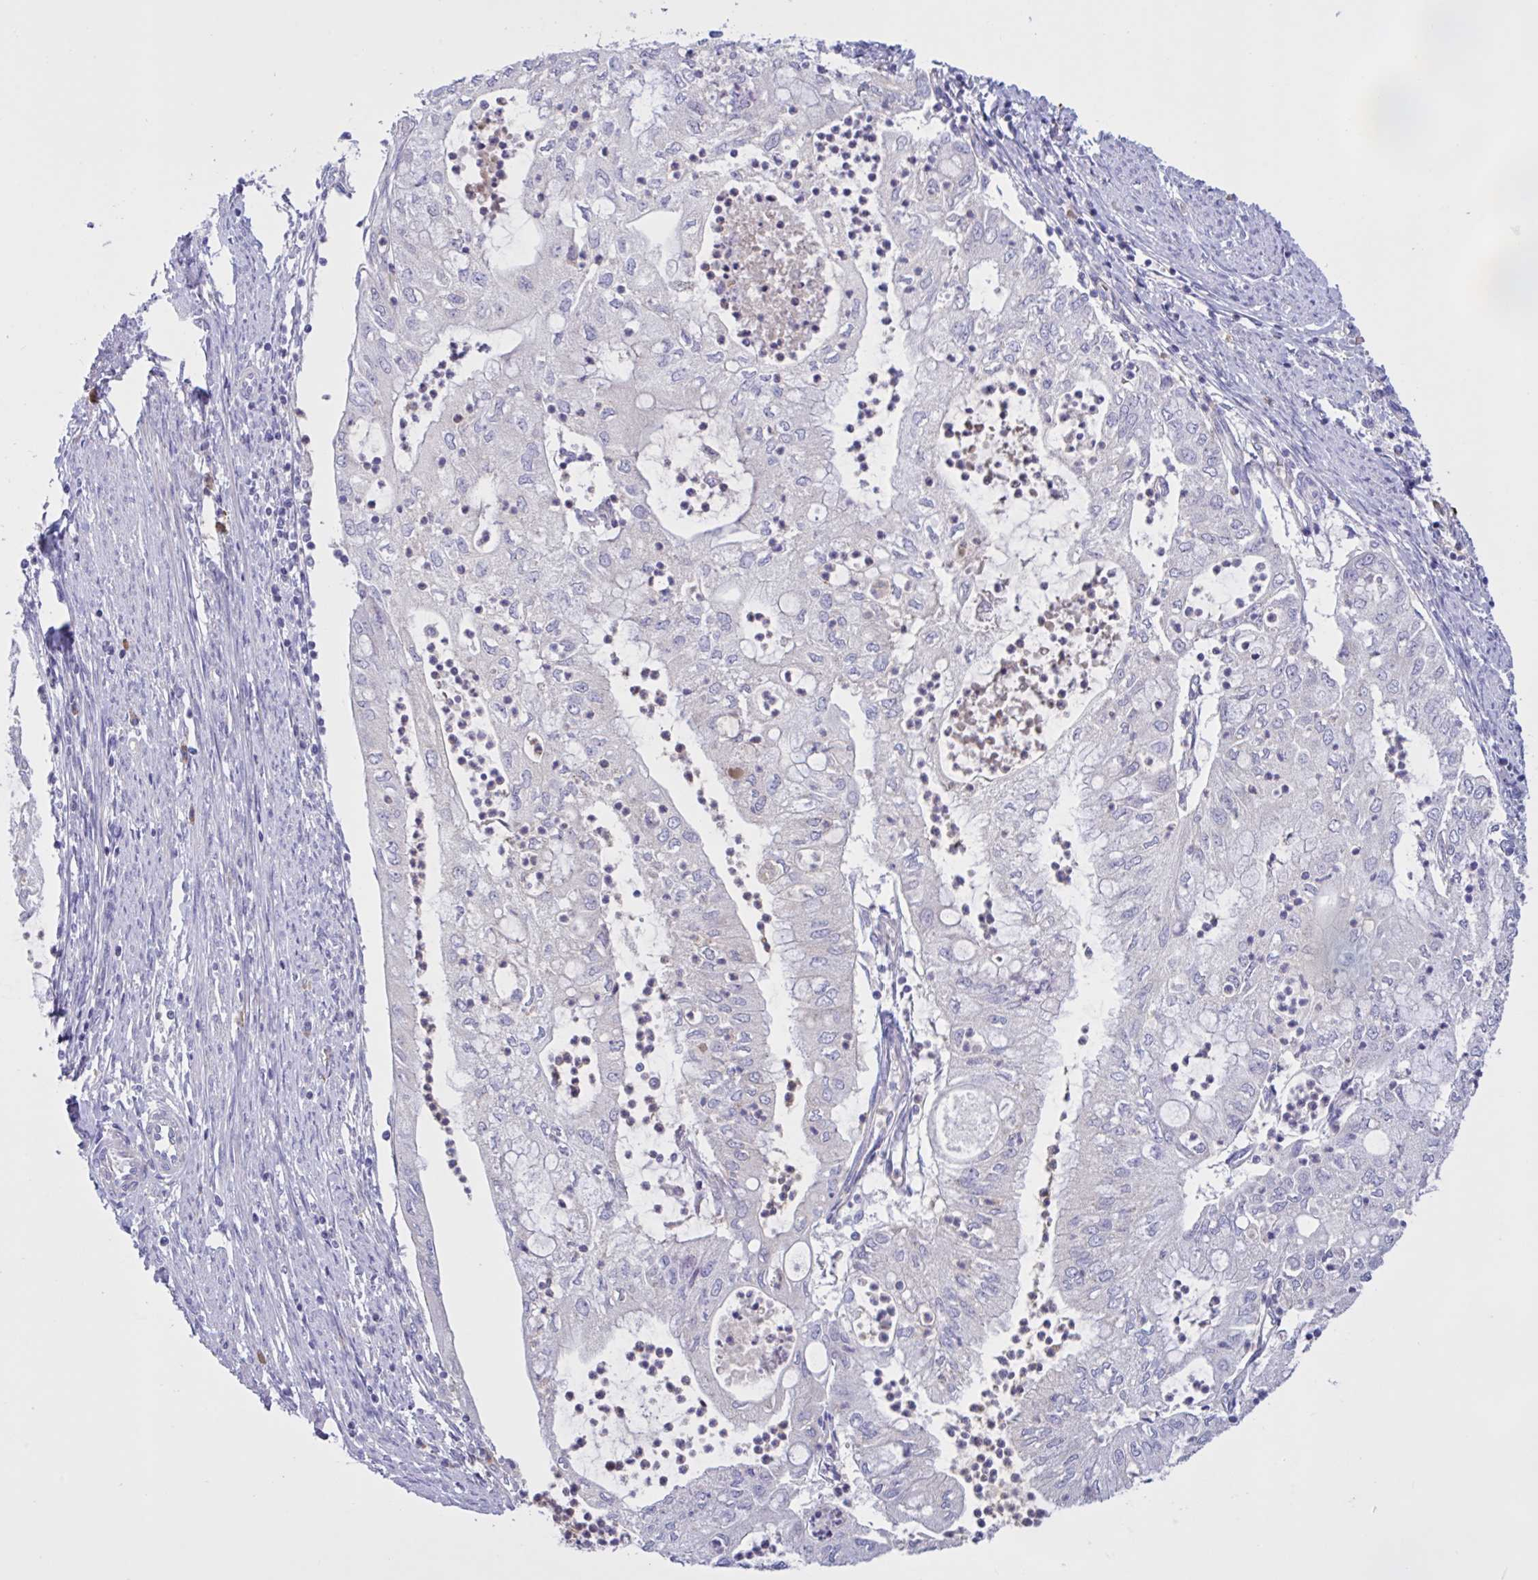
{"staining": {"intensity": "negative", "quantity": "none", "location": "none"}, "tissue": "endometrial cancer", "cell_type": "Tumor cells", "image_type": "cancer", "snomed": [{"axis": "morphology", "description": "Adenocarcinoma, NOS"}, {"axis": "topography", "description": "Endometrium"}], "caption": "Protein analysis of endometrial adenocarcinoma demonstrates no significant staining in tumor cells.", "gene": "SLC66A1", "patient": {"sex": "female", "age": 75}}